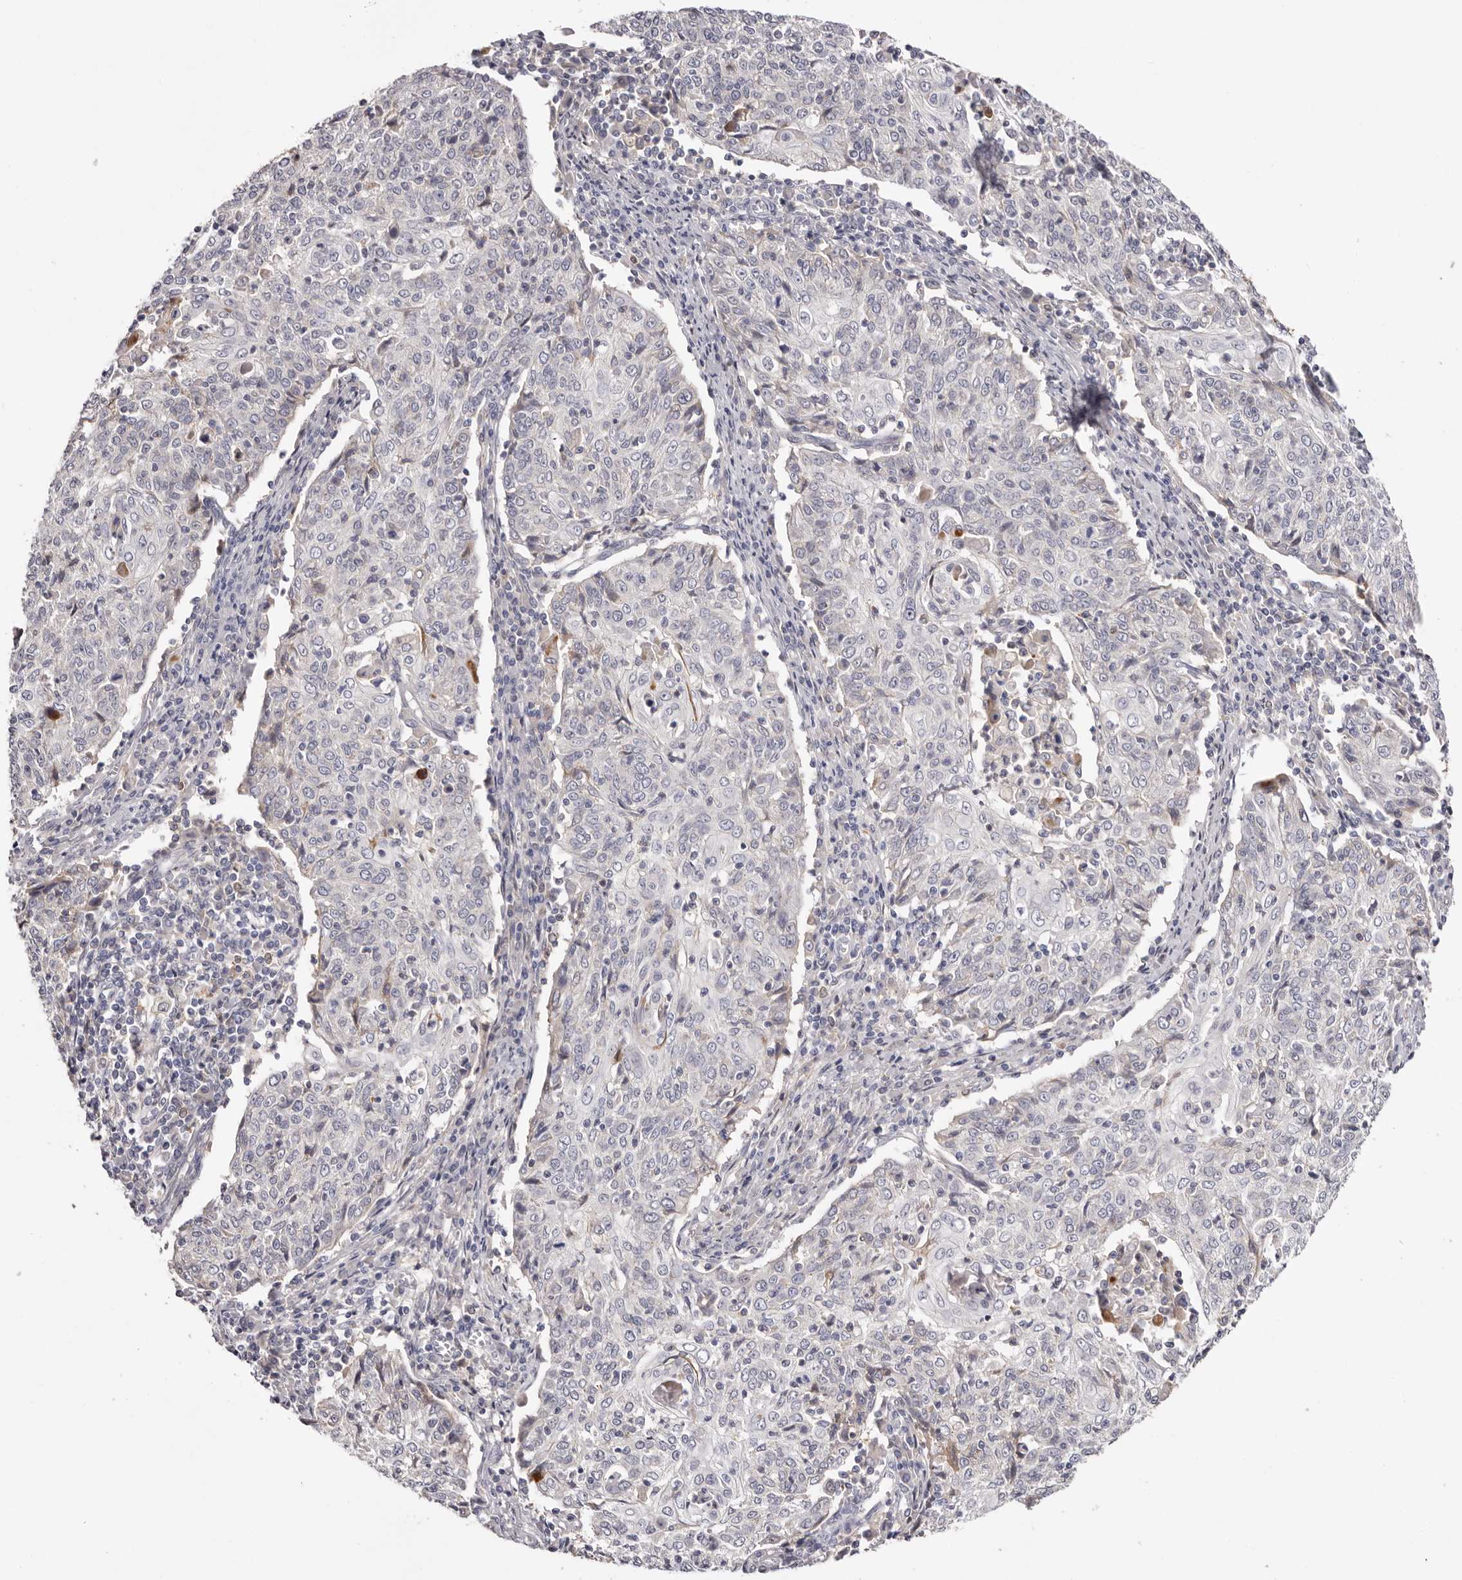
{"staining": {"intensity": "negative", "quantity": "none", "location": "none"}, "tissue": "cervical cancer", "cell_type": "Tumor cells", "image_type": "cancer", "snomed": [{"axis": "morphology", "description": "Squamous cell carcinoma, NOS"}, {"axis": "topography", "description": "Cervix"}], "caption": "DAB (3,3'-diaminobenzidine) immunohistochemical staining of cervical cancer (squamous cell carcinoma) displays no significant expression in tumor cells.", "gene": "LMLN", "patient": {"sex": "female", "age": 48}}